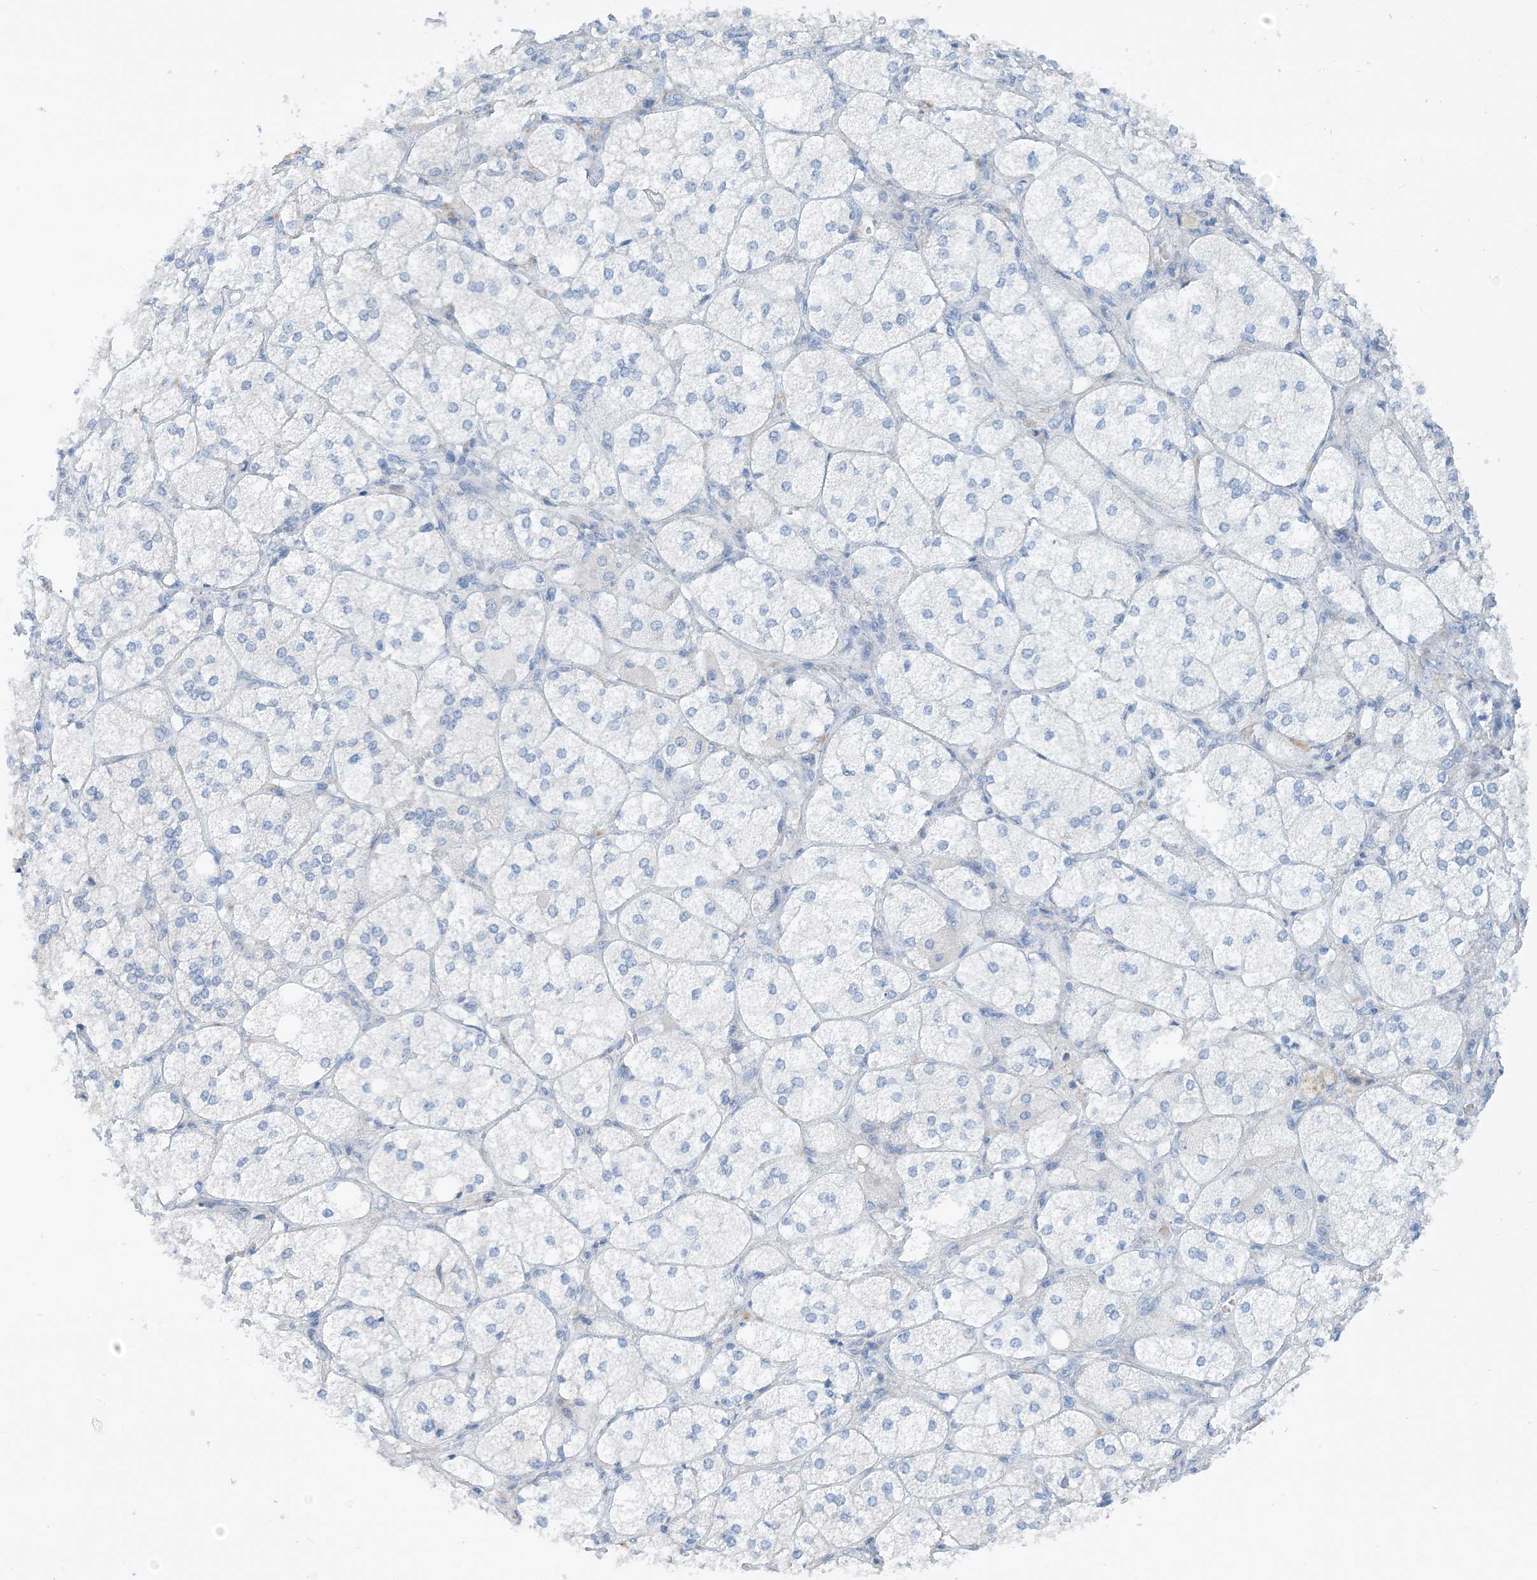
{"staining": {"intensity": "moderate", "quantity": "25%-75%", "location": "cytoplasmic/membranous"}, "tissue": "adrenal gland", "cell_type": "Glandular cells", "image_type": "normal", "snomed": [{"axis": "morphology", "description": "Normal tissue, NOS"}, {"axis": "topography", "description": "Adrenal gland"}], "caption": "Immunohistochemistry staining of unremarkable adrenal gland, which reveals medium levels of moderate cytoplasmic/membranous staining in about 25%-75% of glandular cells indicating moderate cytoplasmic/membranous protein expression. The staining was performed using DAB (brown) for protein detection and nuclei were counterstained in hematoxylin (blue).", "gene": "PHOSPHO2", "patient": {"sex": "female", "age": 61}}